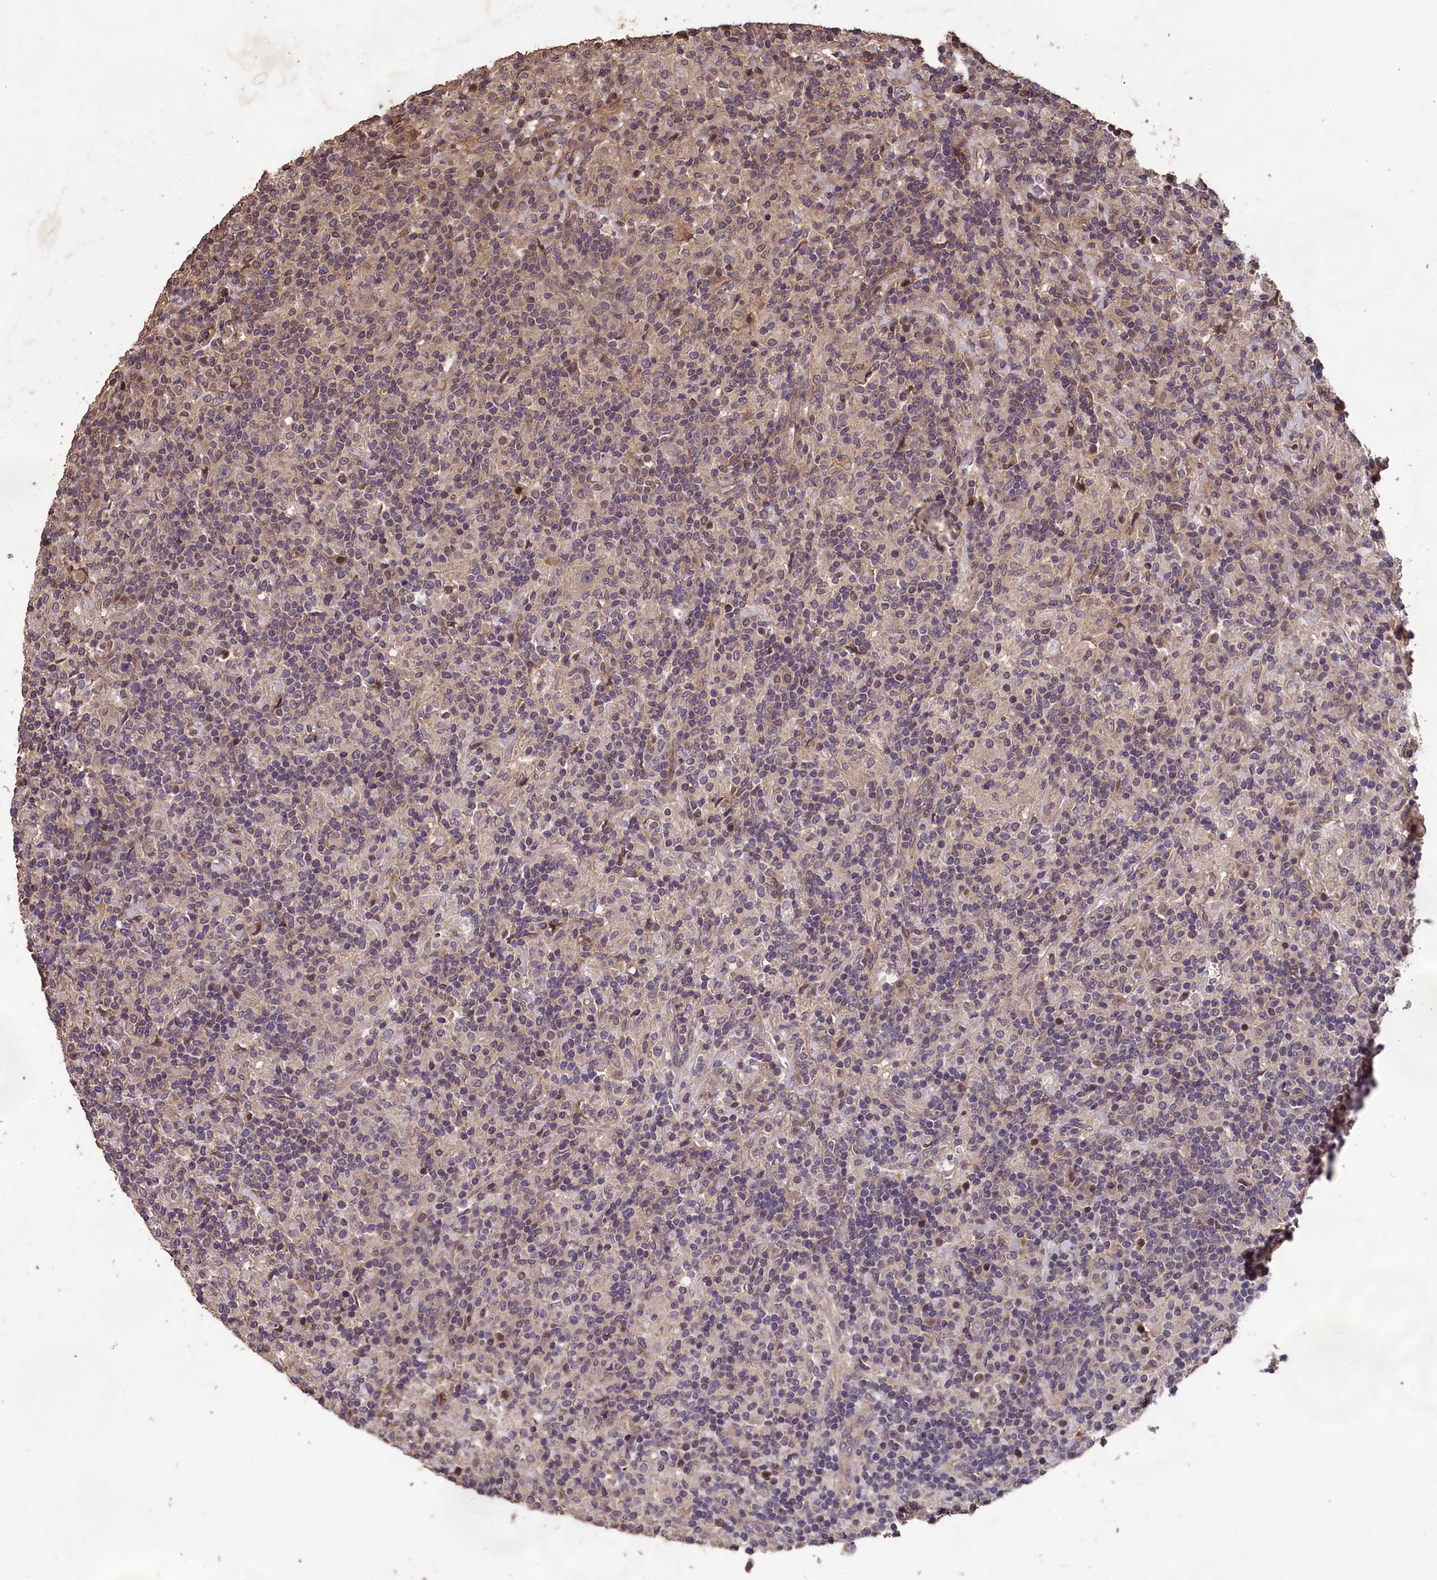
{"staining": {"intensity": "weak", "quantity": "<25%", "location": "cytoplasmic/membranous"}, "tissue": "lymphoma", "cell_type": "Tumor cells", "image_type": "cancer", "snomed": [{"axis": "morphology", "description": "Hodgkin's disease, NOS"}, {"axis": "topography", "description": "Lymph node"}], "caption": "Tumor cells are negative for brown protein staining in lymphoma.", "gene": "CHD9", "patient": {"sex": "male", "age": 70}}